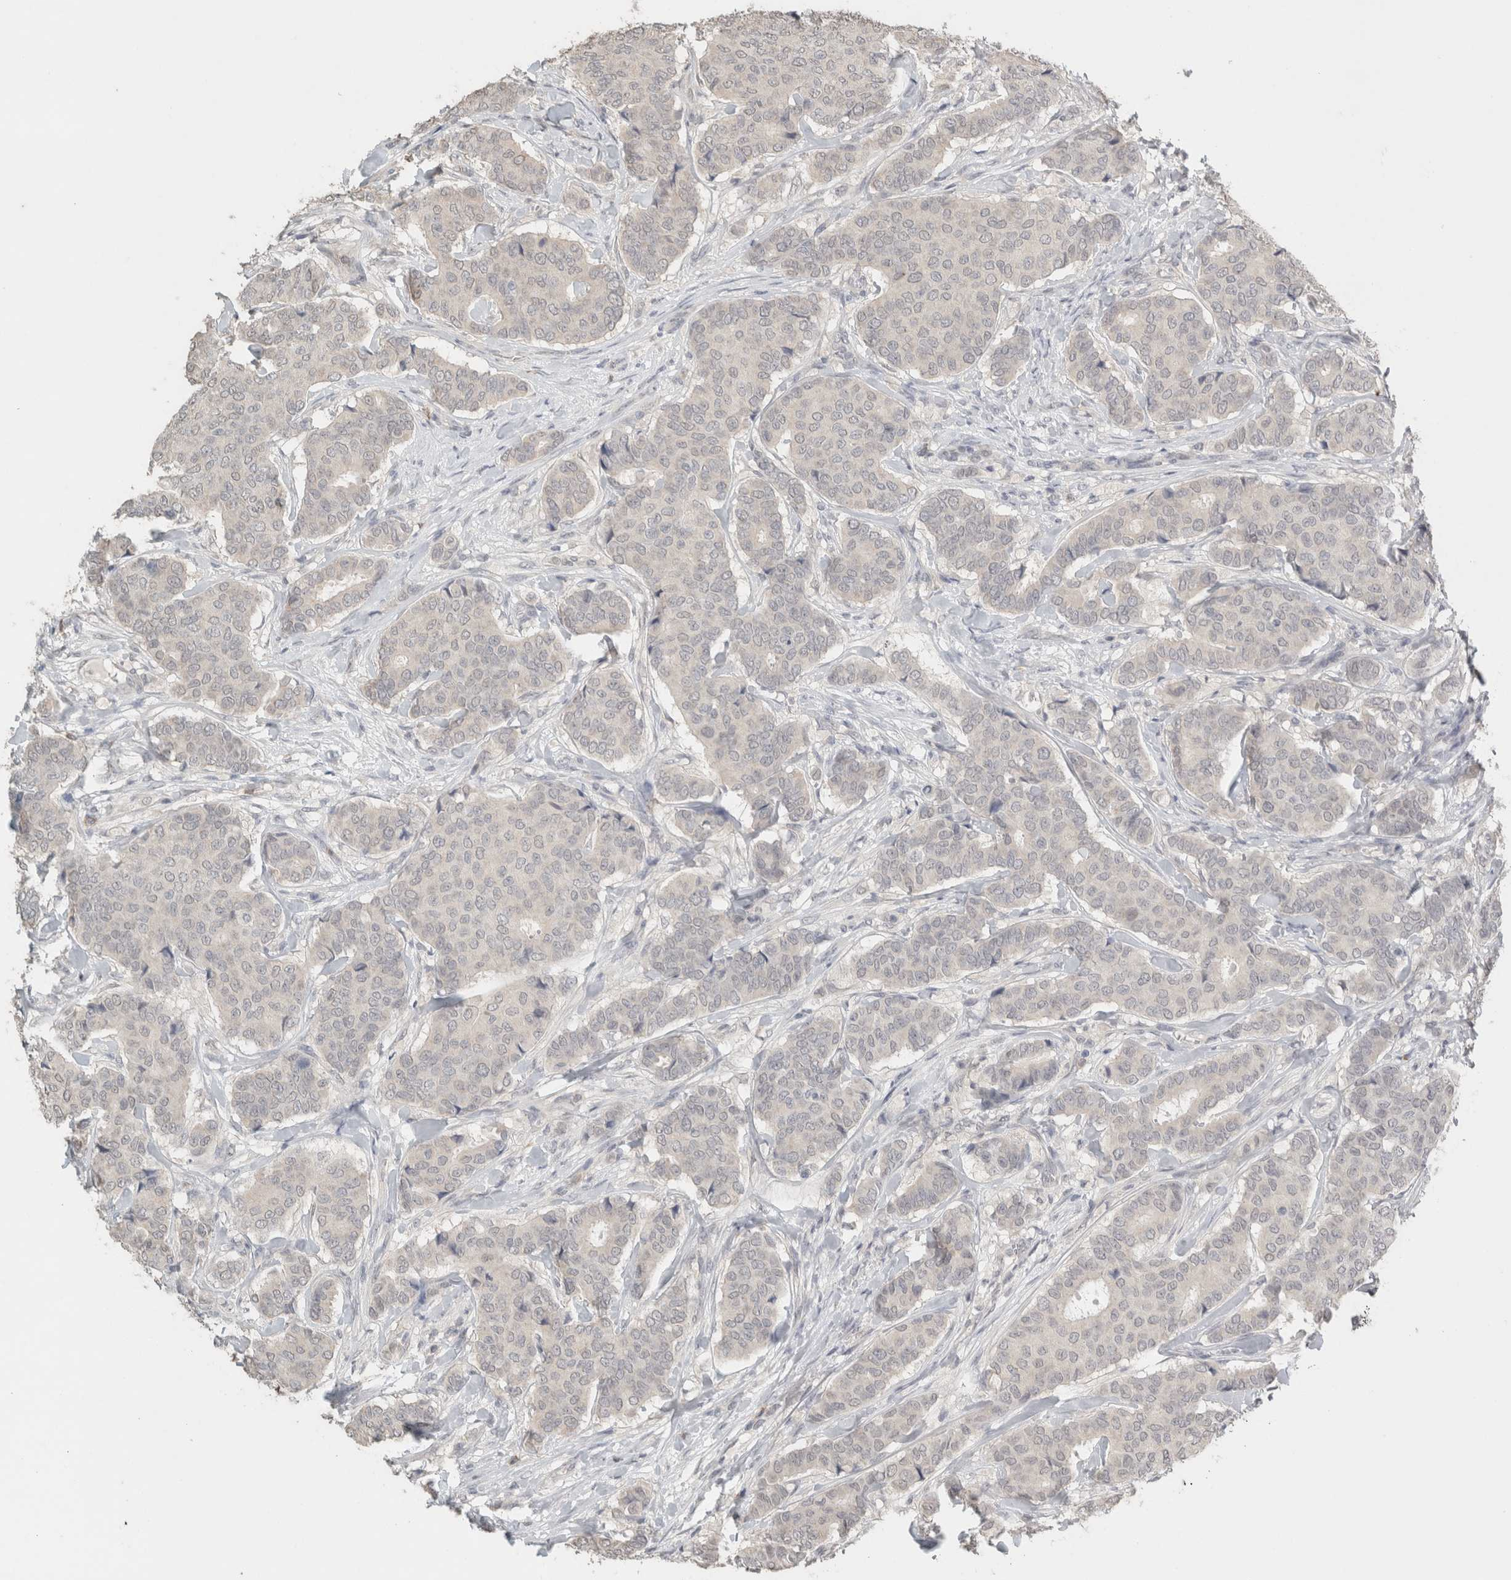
{"staining": {"intensity": "negative", "quantity": "none", "location": "none"}, "tissue": "breast cancer", "cell_type": "Tumor cells", "image_type": "cancer", "snomed": [{"axis": "morphology", "description": "Duct carcinoma"}, {"axis": "topography", "description": "Breast"}], "caption": "This is a histopathology image of immunohistochemistry (IHC) staining of breast invasive ductal carcinoma, which shows no staining in tumor cells.", "gene": "TRAT1", "patient": {"sex": "female", "age": 75}}